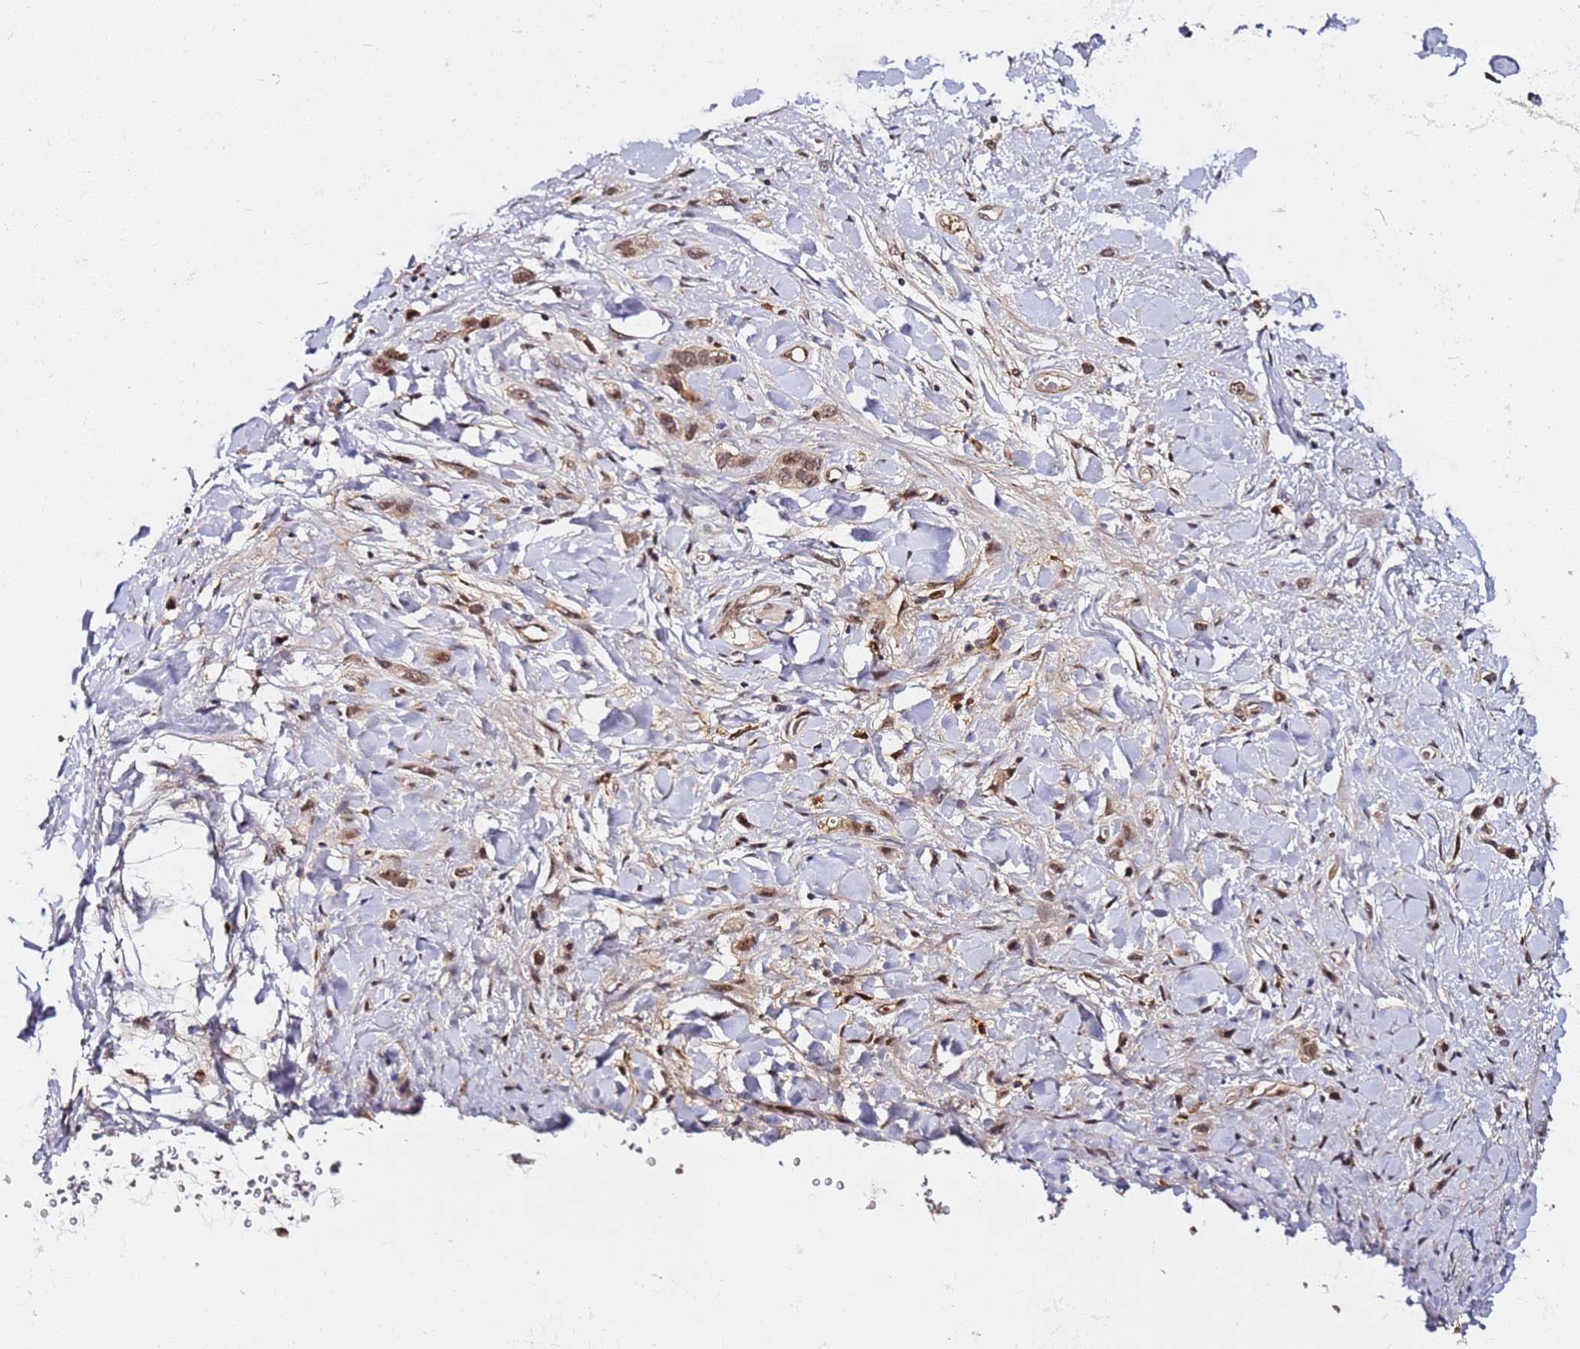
{"staining": {"intensity": "weak", "quantity": ">75%", "location": "nuclear"}, "tissue": "stomach cancer", "cell_type": "Tumor cells", "image_type": "cancer", "snomed": [{"axis": "morphology", "description": "Adenocarcinoma, NOS"}, {"axis": "topography", "description": "Stomach"}], "caption": "Immunohistochemistry of human stomach cancer exhibits low levels of weak nuclear expression in approximately >75% of tumor cells.", "gene": "RGS18", "patient": {"sex": "female", "age": 65}}